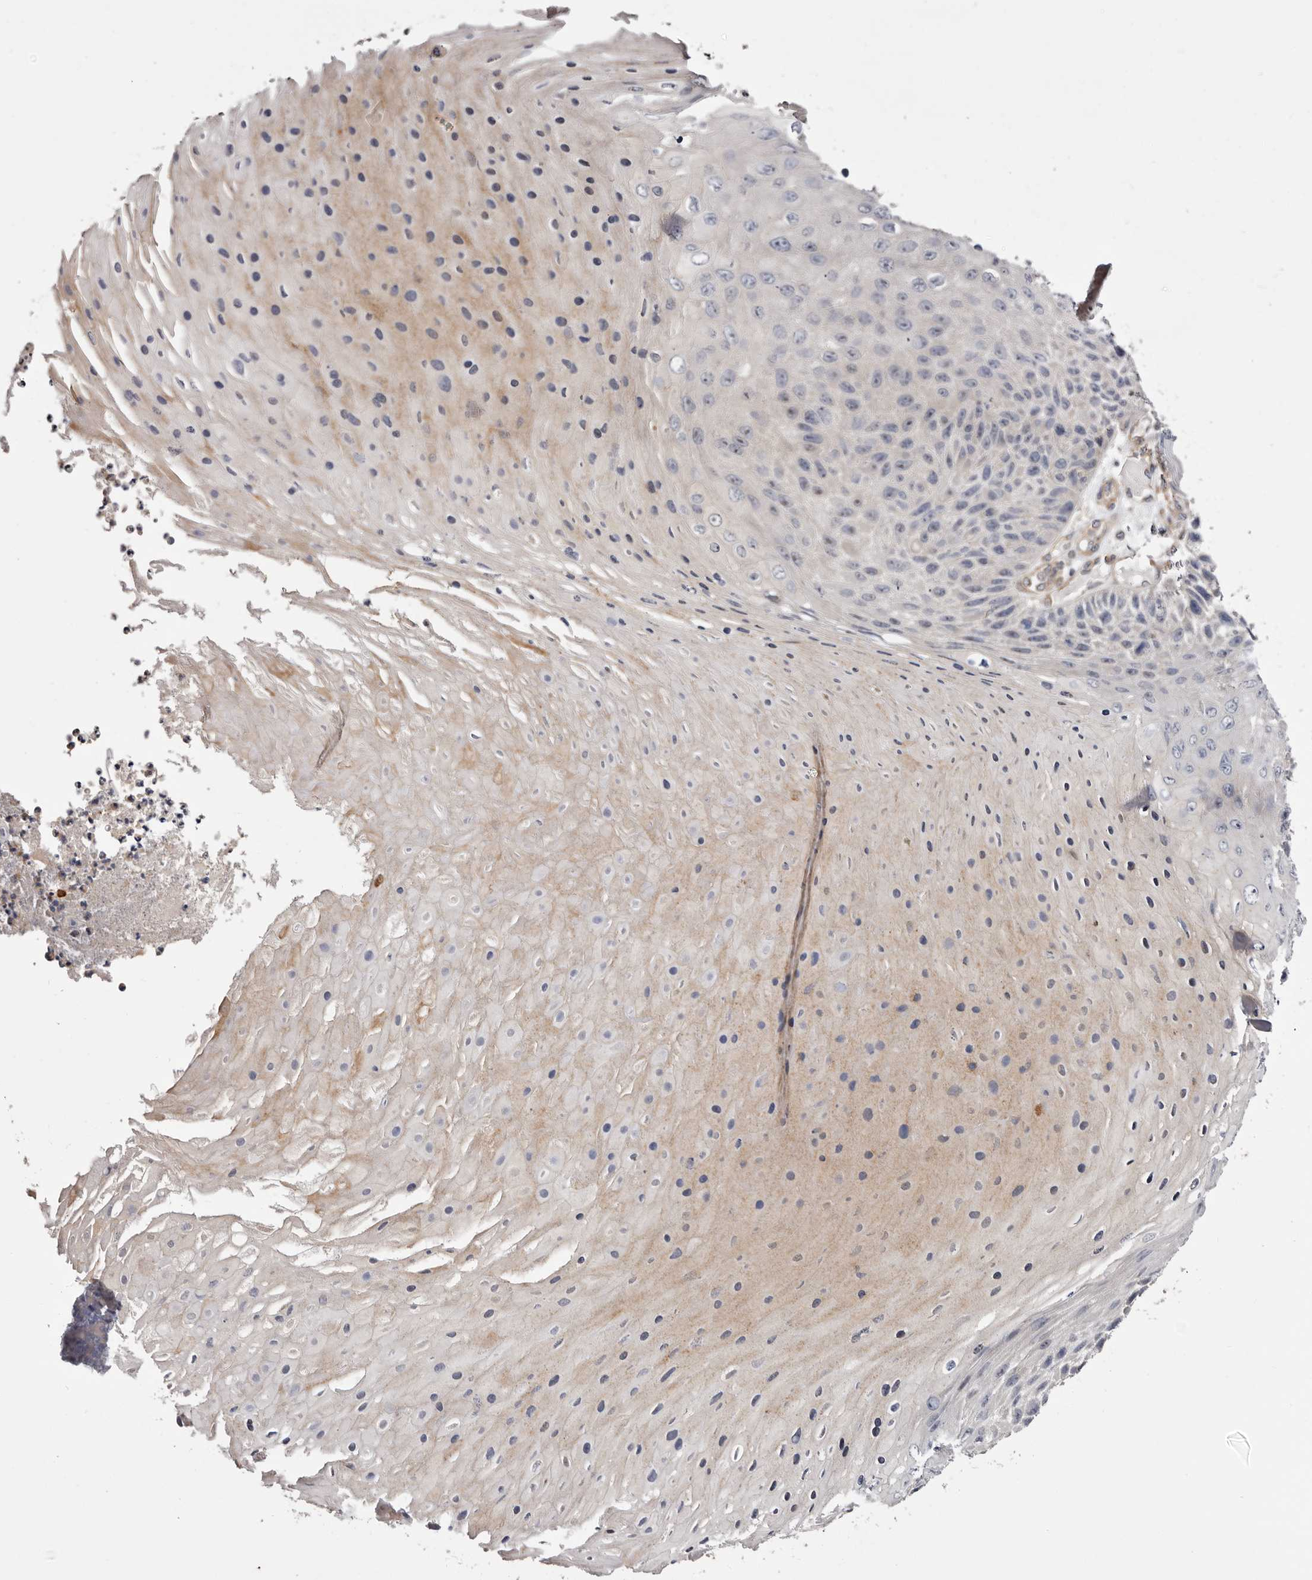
{"staining": {"intensity": "negative", "quantity": "none", "location": "none"}, "tissue": "skin cancer", "cell_type": "Tumor cells", "image_type": "cancer", "snomed": [{"axis": "morphology", "description": "Squamous cell carcinoma, NOS"}, {"axis": "topography", "description": "Skin"}], "caption": "A micrograph of squamous cell carcinoma (skin) stained for a protein shows no brown staining in tumor cells. (Brightfield microscopy of DAB (3,3'-diaminobenzidine) immunohistochemistry at high magnification).", "gene": "PANK4", "patient": {"sex": "female", "age": 88}}